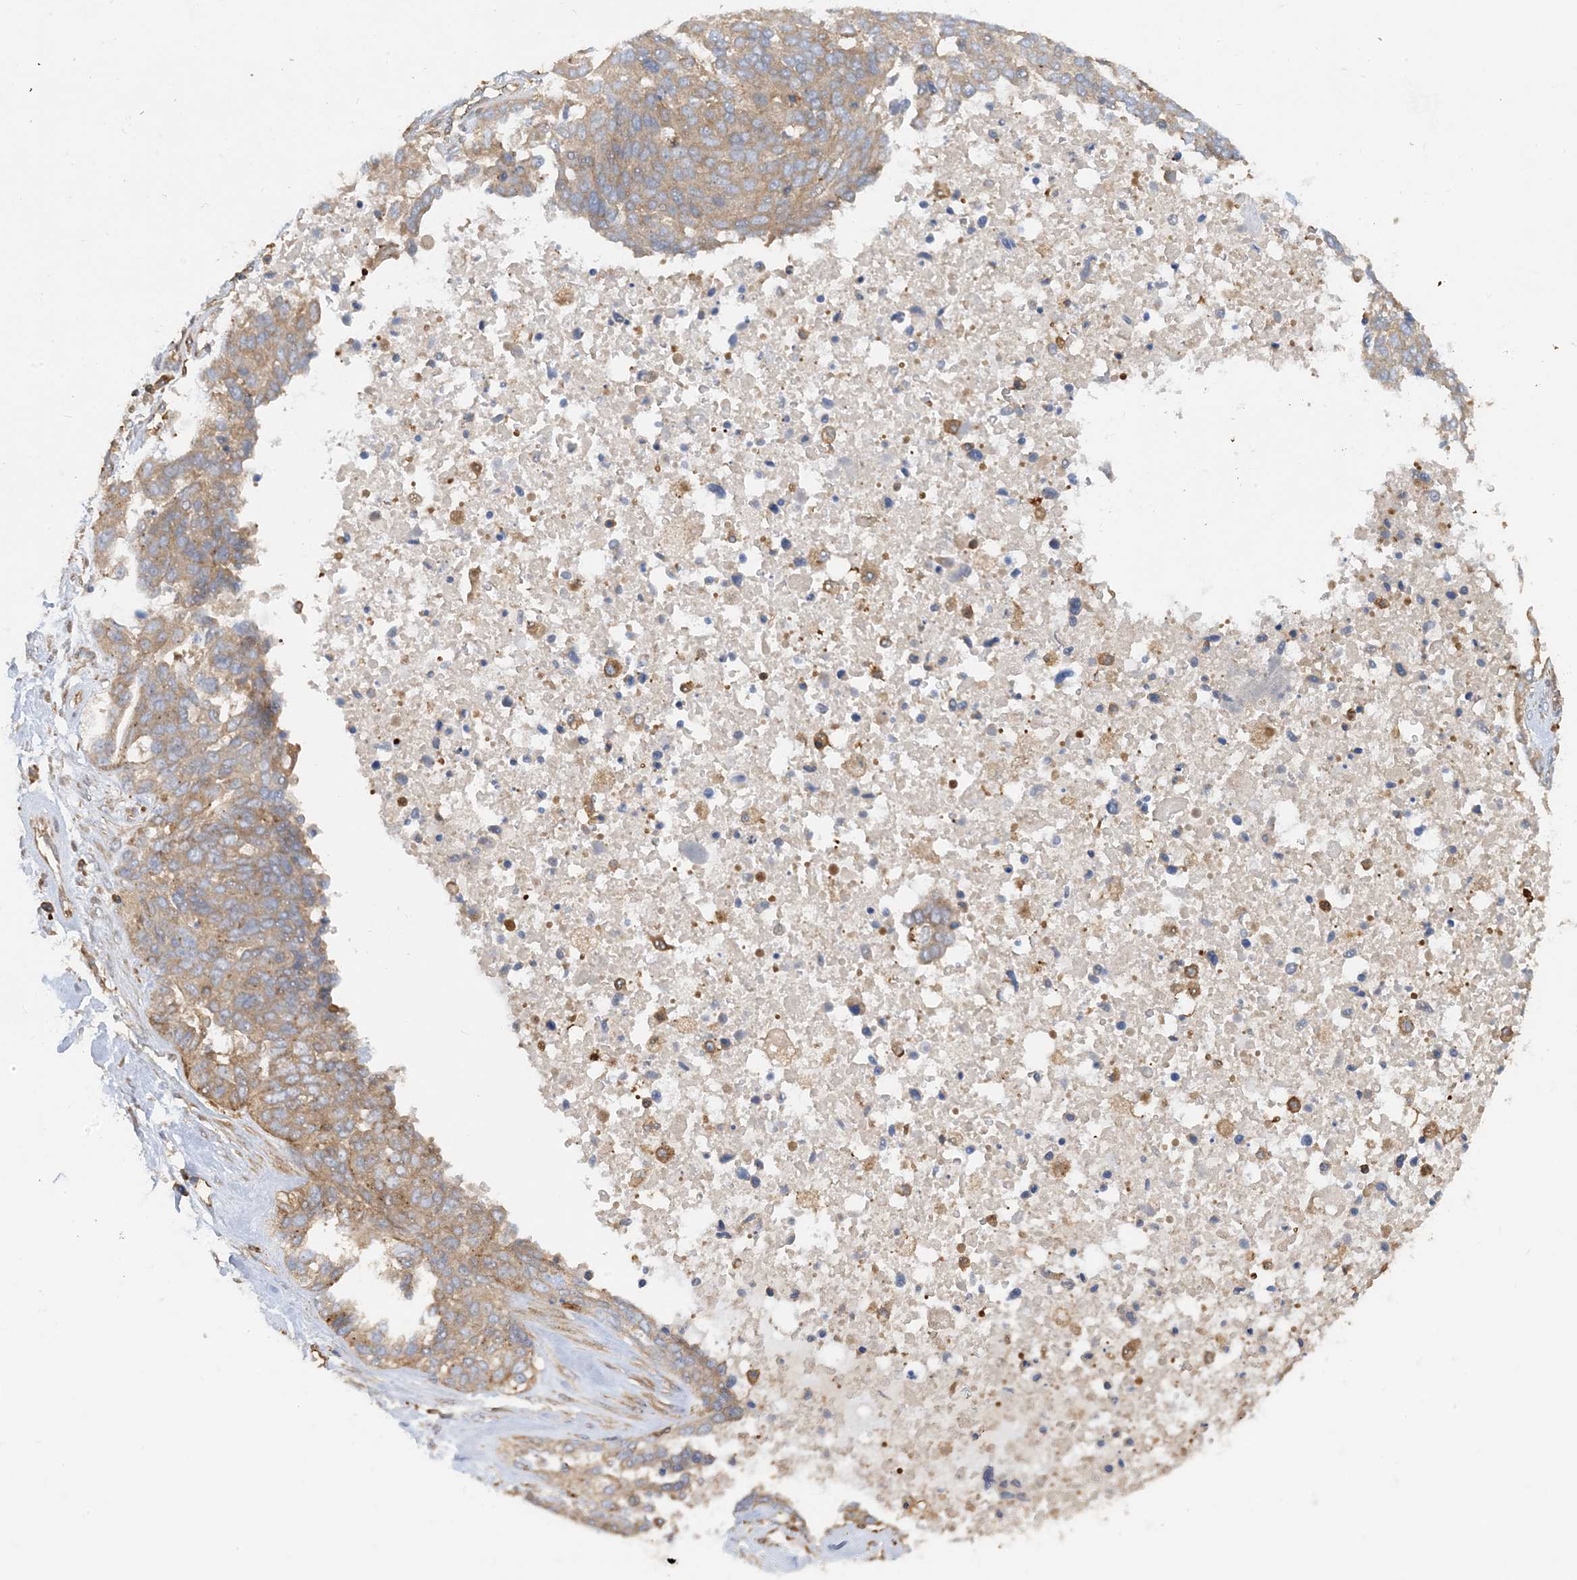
{"staining": {"intensity": "weak", "quantity": ">75%", "location": "cytoplasmic/membranous"}, "tissue": "ovarian cancer", "cell_type": "Tumor cells", "image_type": "cancer", "snomed": [{"axis": "morphology", "description": "Cystadenocarcinoma, serous, NOS"}, {"axis": "topography", "description": "Ovary"}], "caption": "This photomicrograph displays immunohistochemistry staining of human ovarian cancer, with low weak cytoplasmic/membranous staining in about >75% of tumor cells.", "gene": "SFMBT2", "patient": {"sex": "female", "age": 44}}